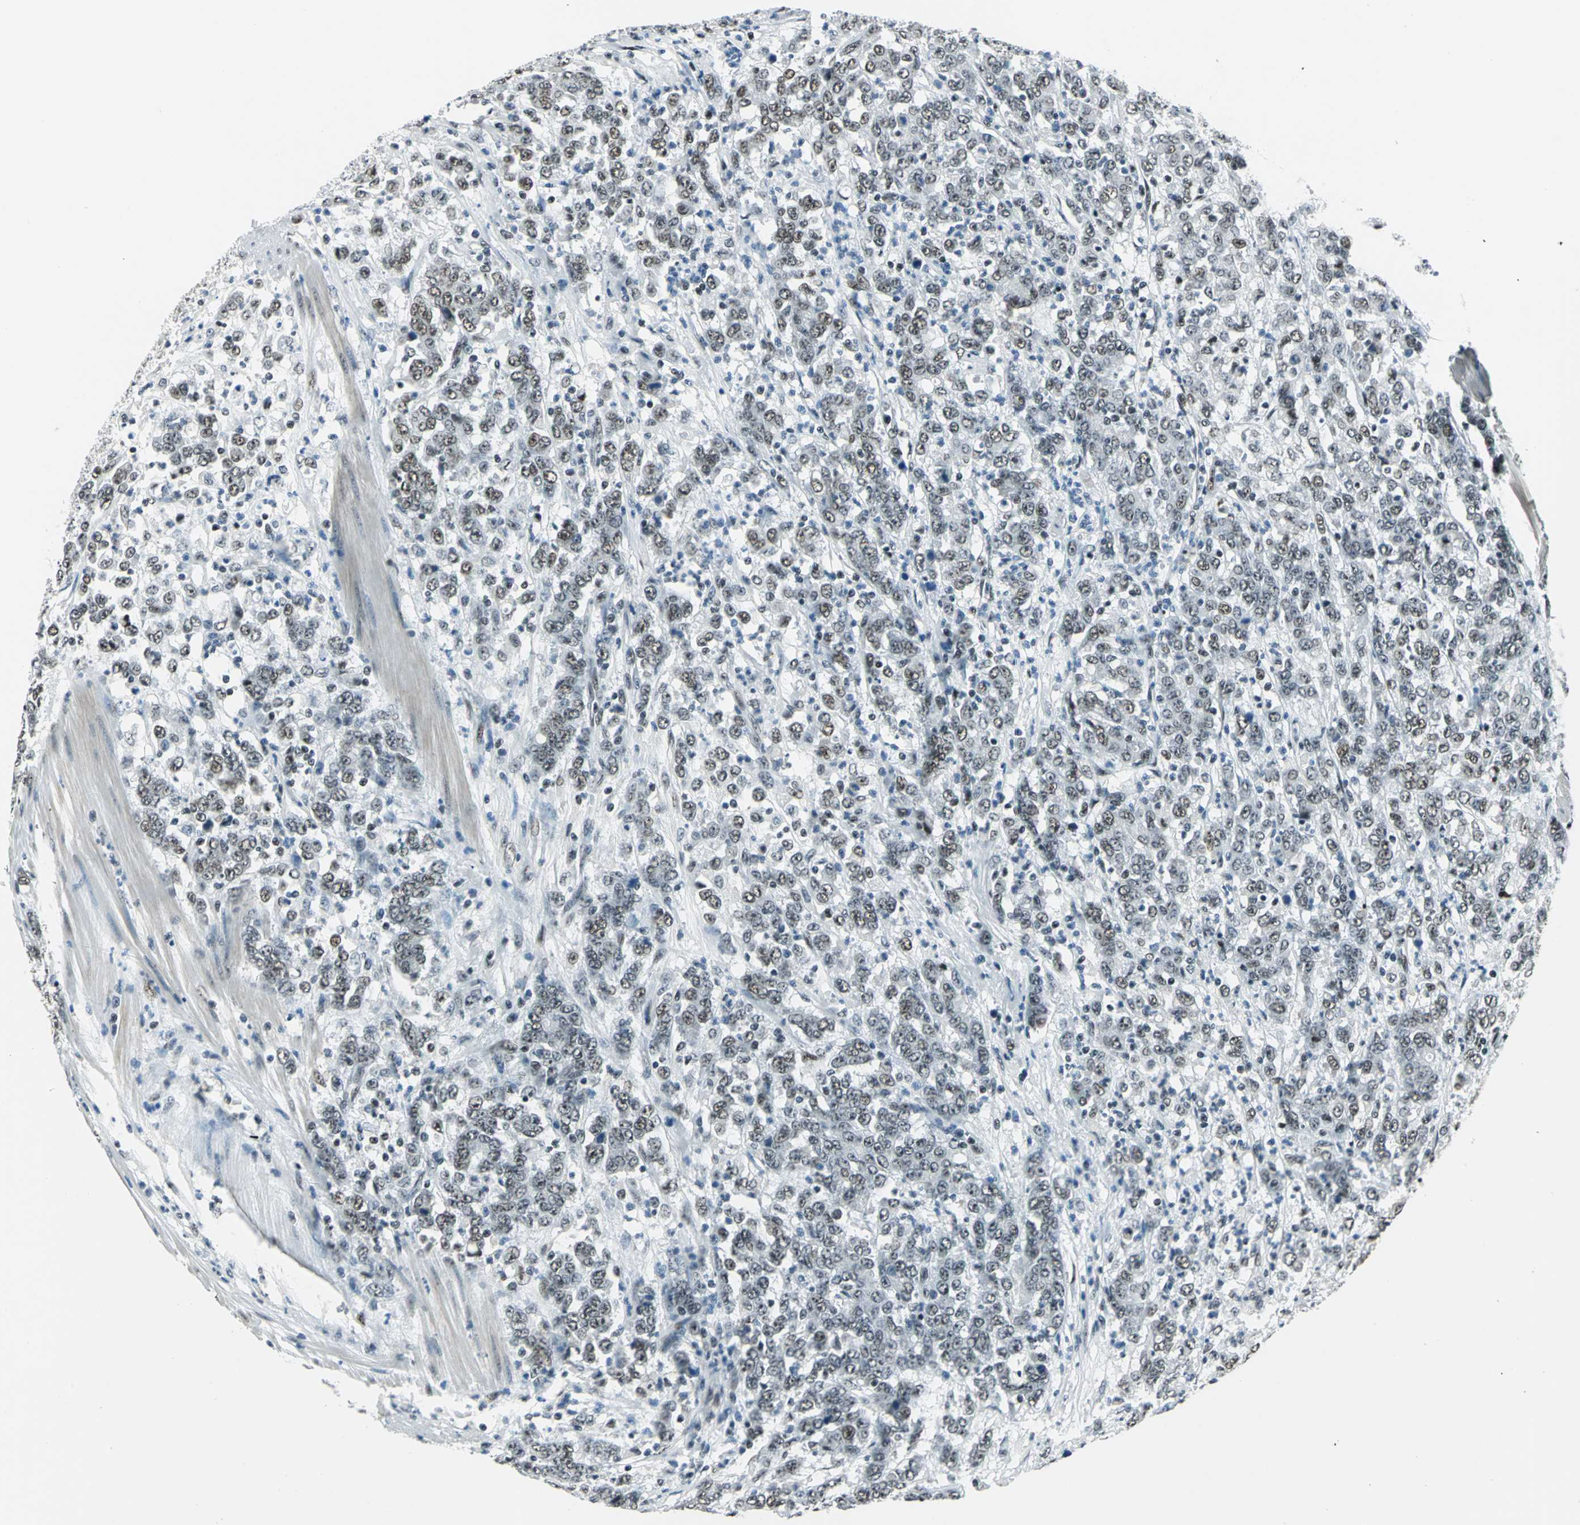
{"staining": {"intensity": "moderate", "quantity": ">75%", "location": "nuclear"}, "tissue": "stomach cancer", "cell_type": "Tumor cells", "image_type": "cancer", "snomed": [{"axis": "morphology", "description": "Adenocarcinoma, NOS"}, {"axis": "topography", "description": "Stomach, lower"}], "caption": "This is an image of immunohistochemistry staining of adenocarcinoma (stomach), which shows moderate expression in the nuclear of tumor cells.", "gene": "KAT6B", "patient": {"sex": "female", "age": 71}}